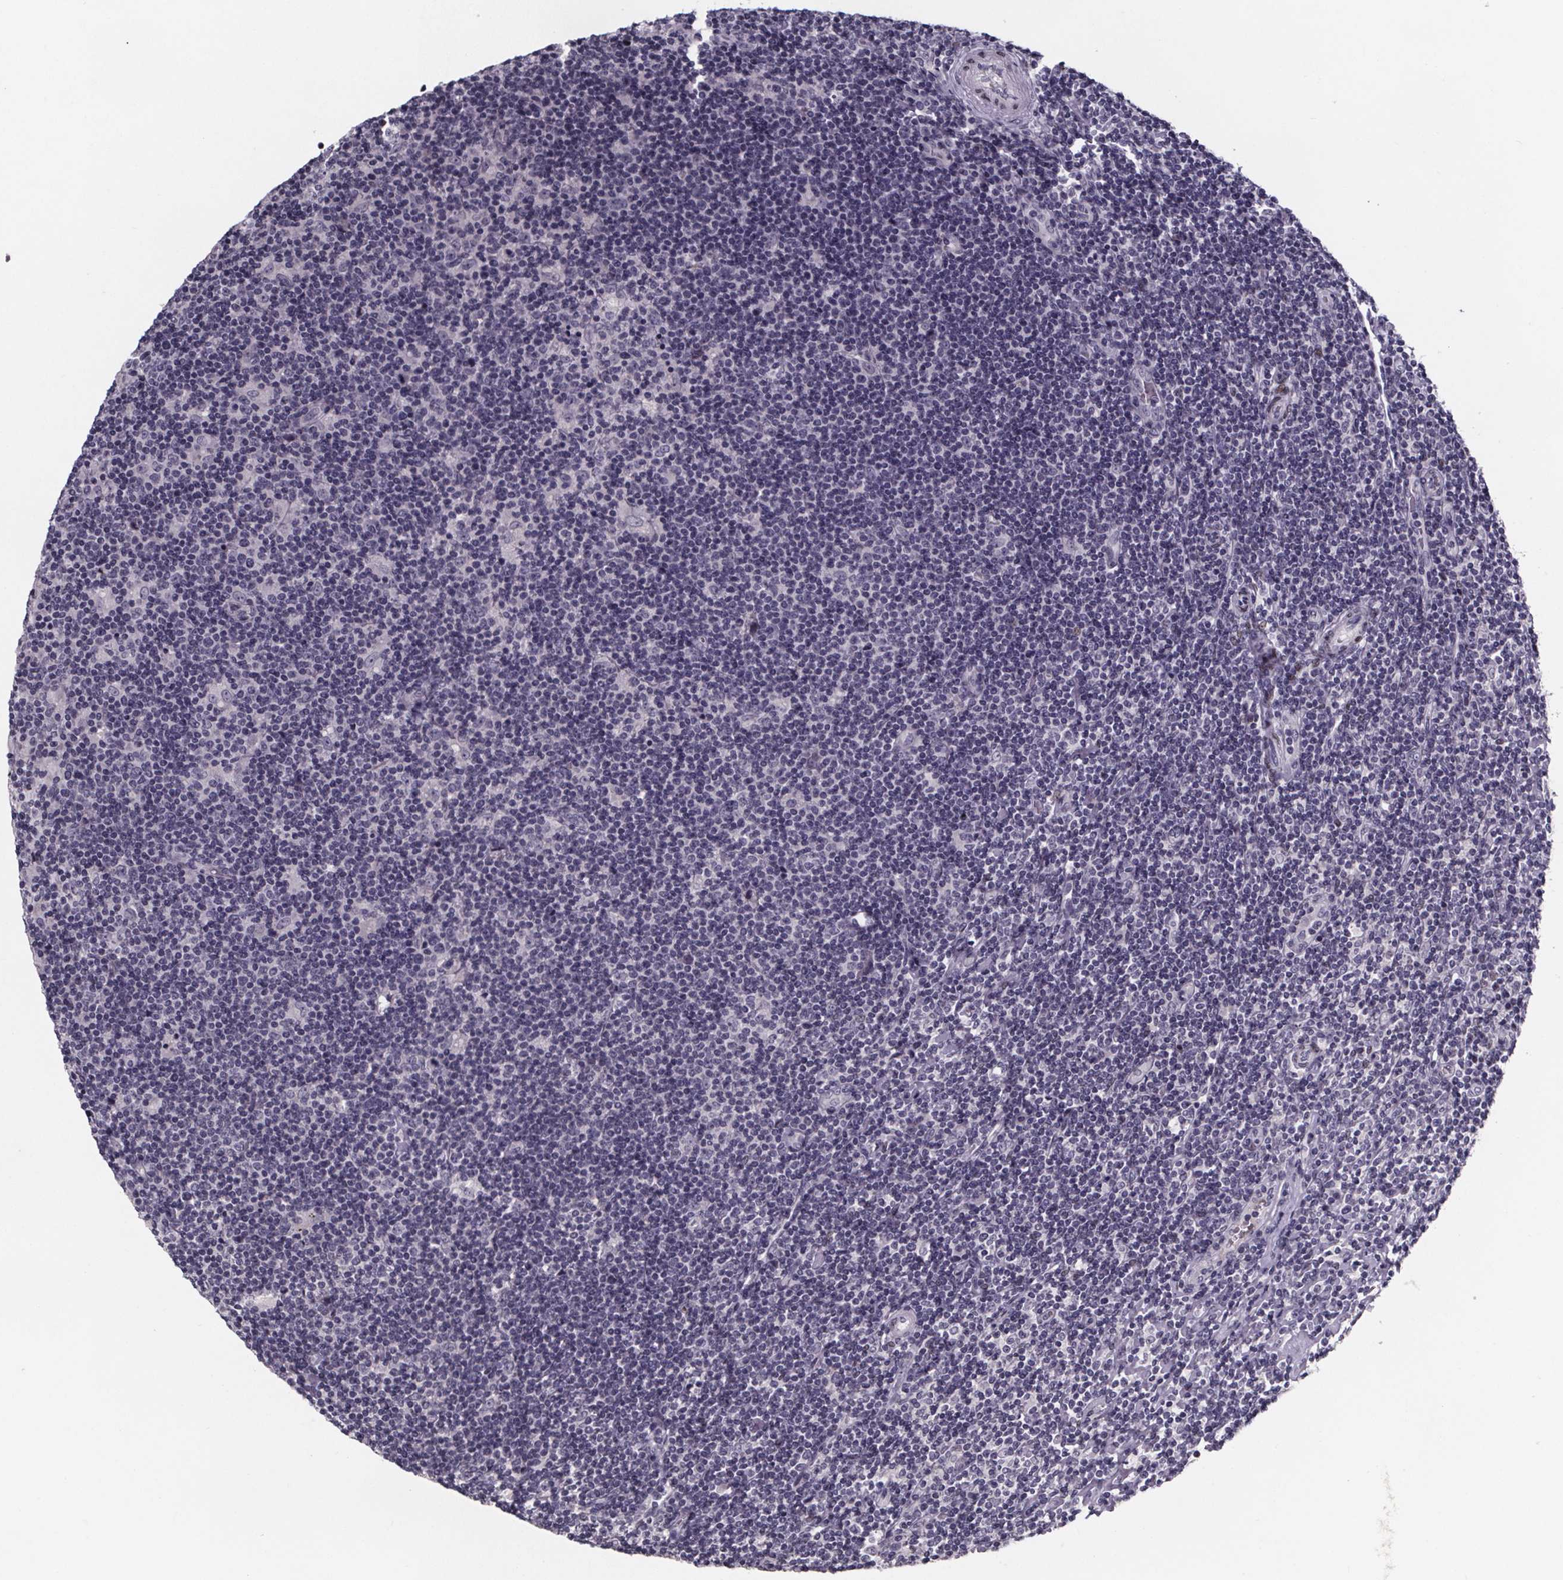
{"staining": {"intensity": "negative", "quantity": "none", "location": "none"}, "tissue": "lymphoma", "cell_type": "Tumor cells", "image_type": "cancer", "snomed": [{"axis": "morphology", "description": "Hodgkin's disease, NOS"}, {"axis": "topography", "description": "Lymph node"}], "caption": "Immunohistochemistry of lymphoma displays no positivity in tumor cells.", "gene": "AR", "patient": {"sex": "male", "age": 40}}